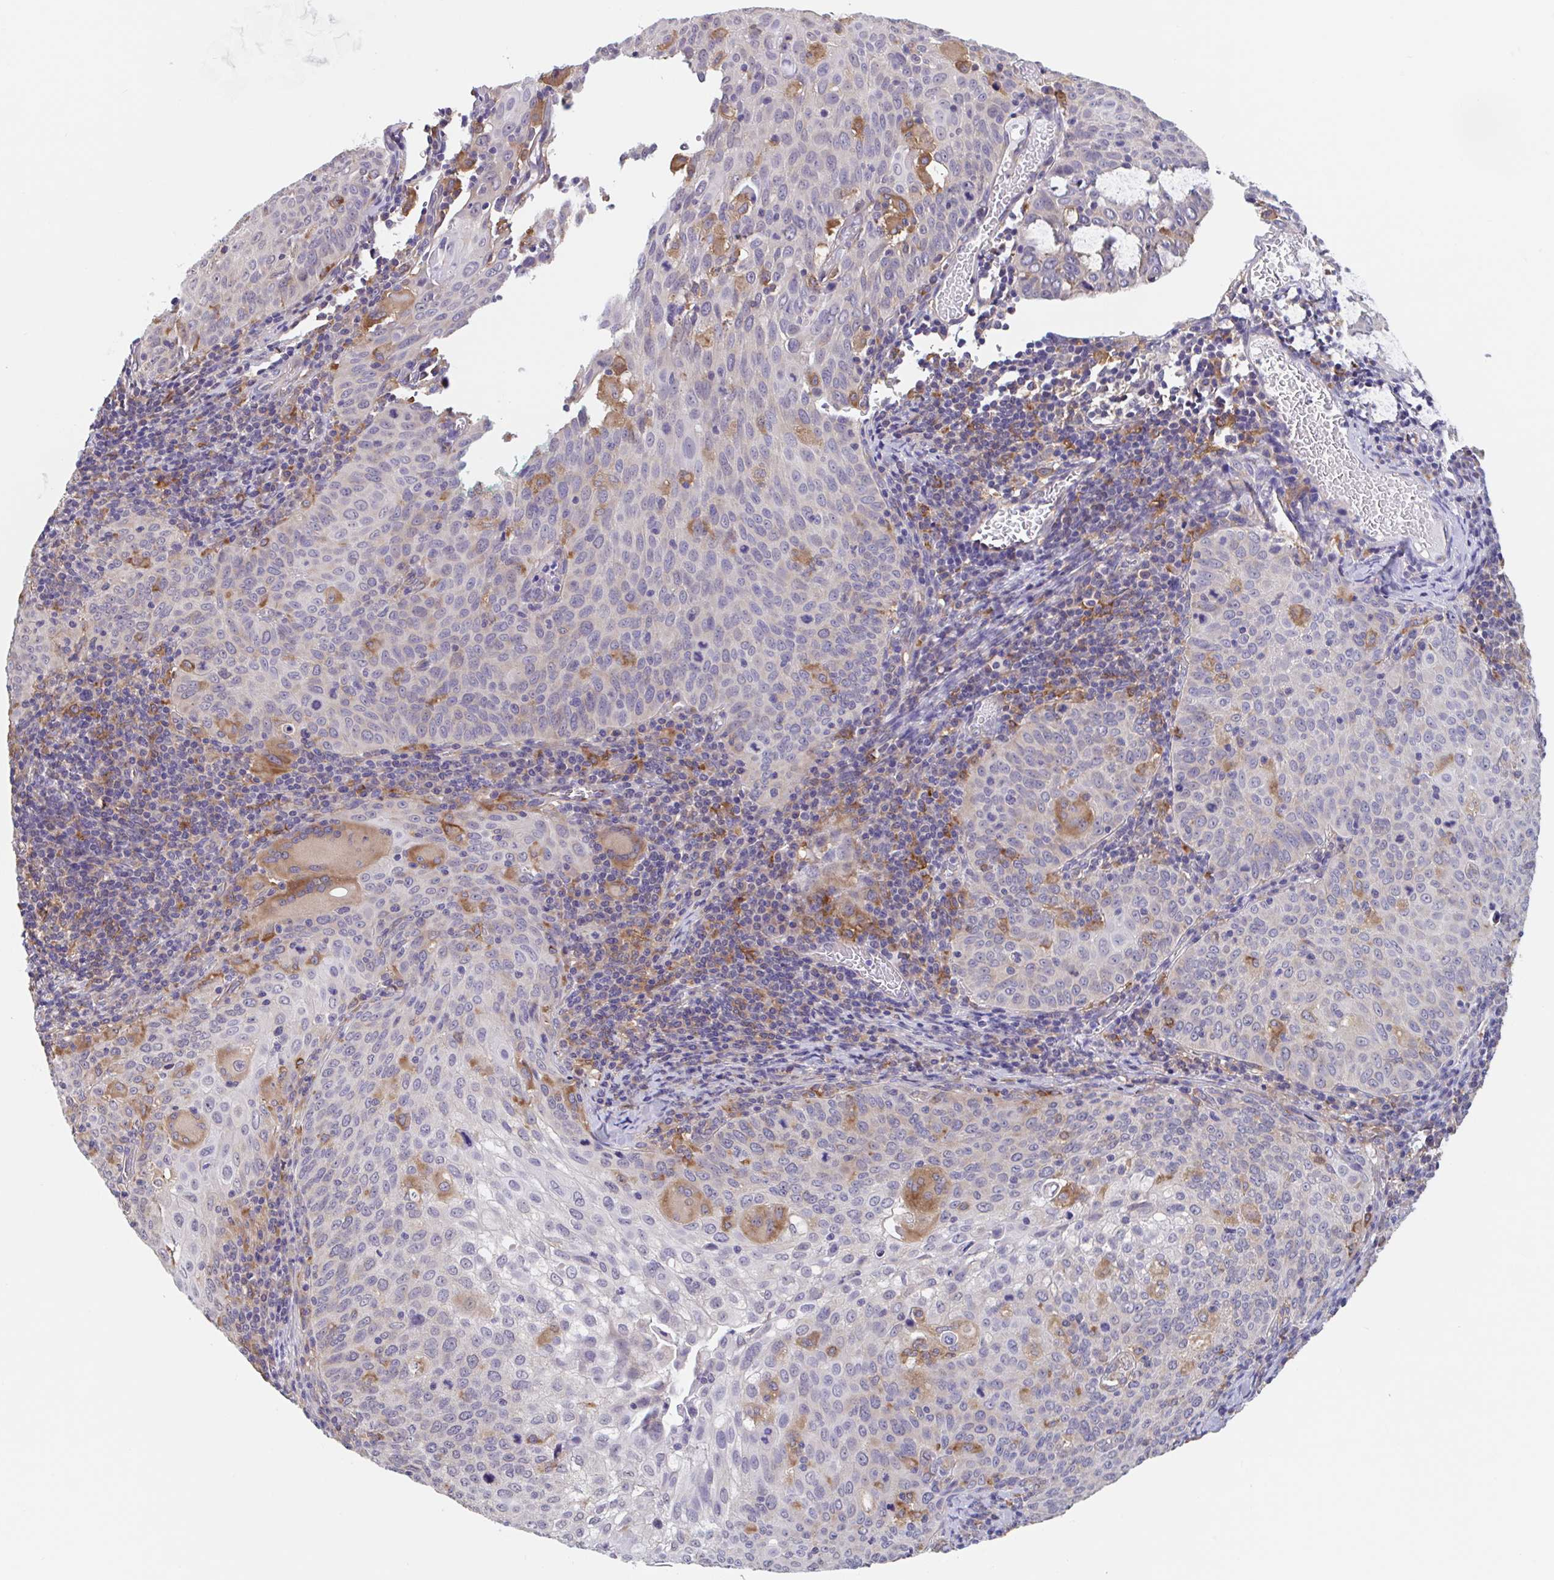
{"staining": {"intensity": "negative", "quantity": "none", "location": "none"}, "tissue": "cervical cancer", "cell_type": "Tumor cells", "image_type": "cancer", "snomed": [{"axis": "morphology", "description": "Squamous cell carcinoma, NOS"}, {"axis": "topography", "description": "Cervix"}], "caption": "Immunohistochemical staining of human cervical squamous cell carcinoma displays no significant staining in tumor cells.", "gene": "SNX8", "patient": {"sex": "female", "age": 65}}